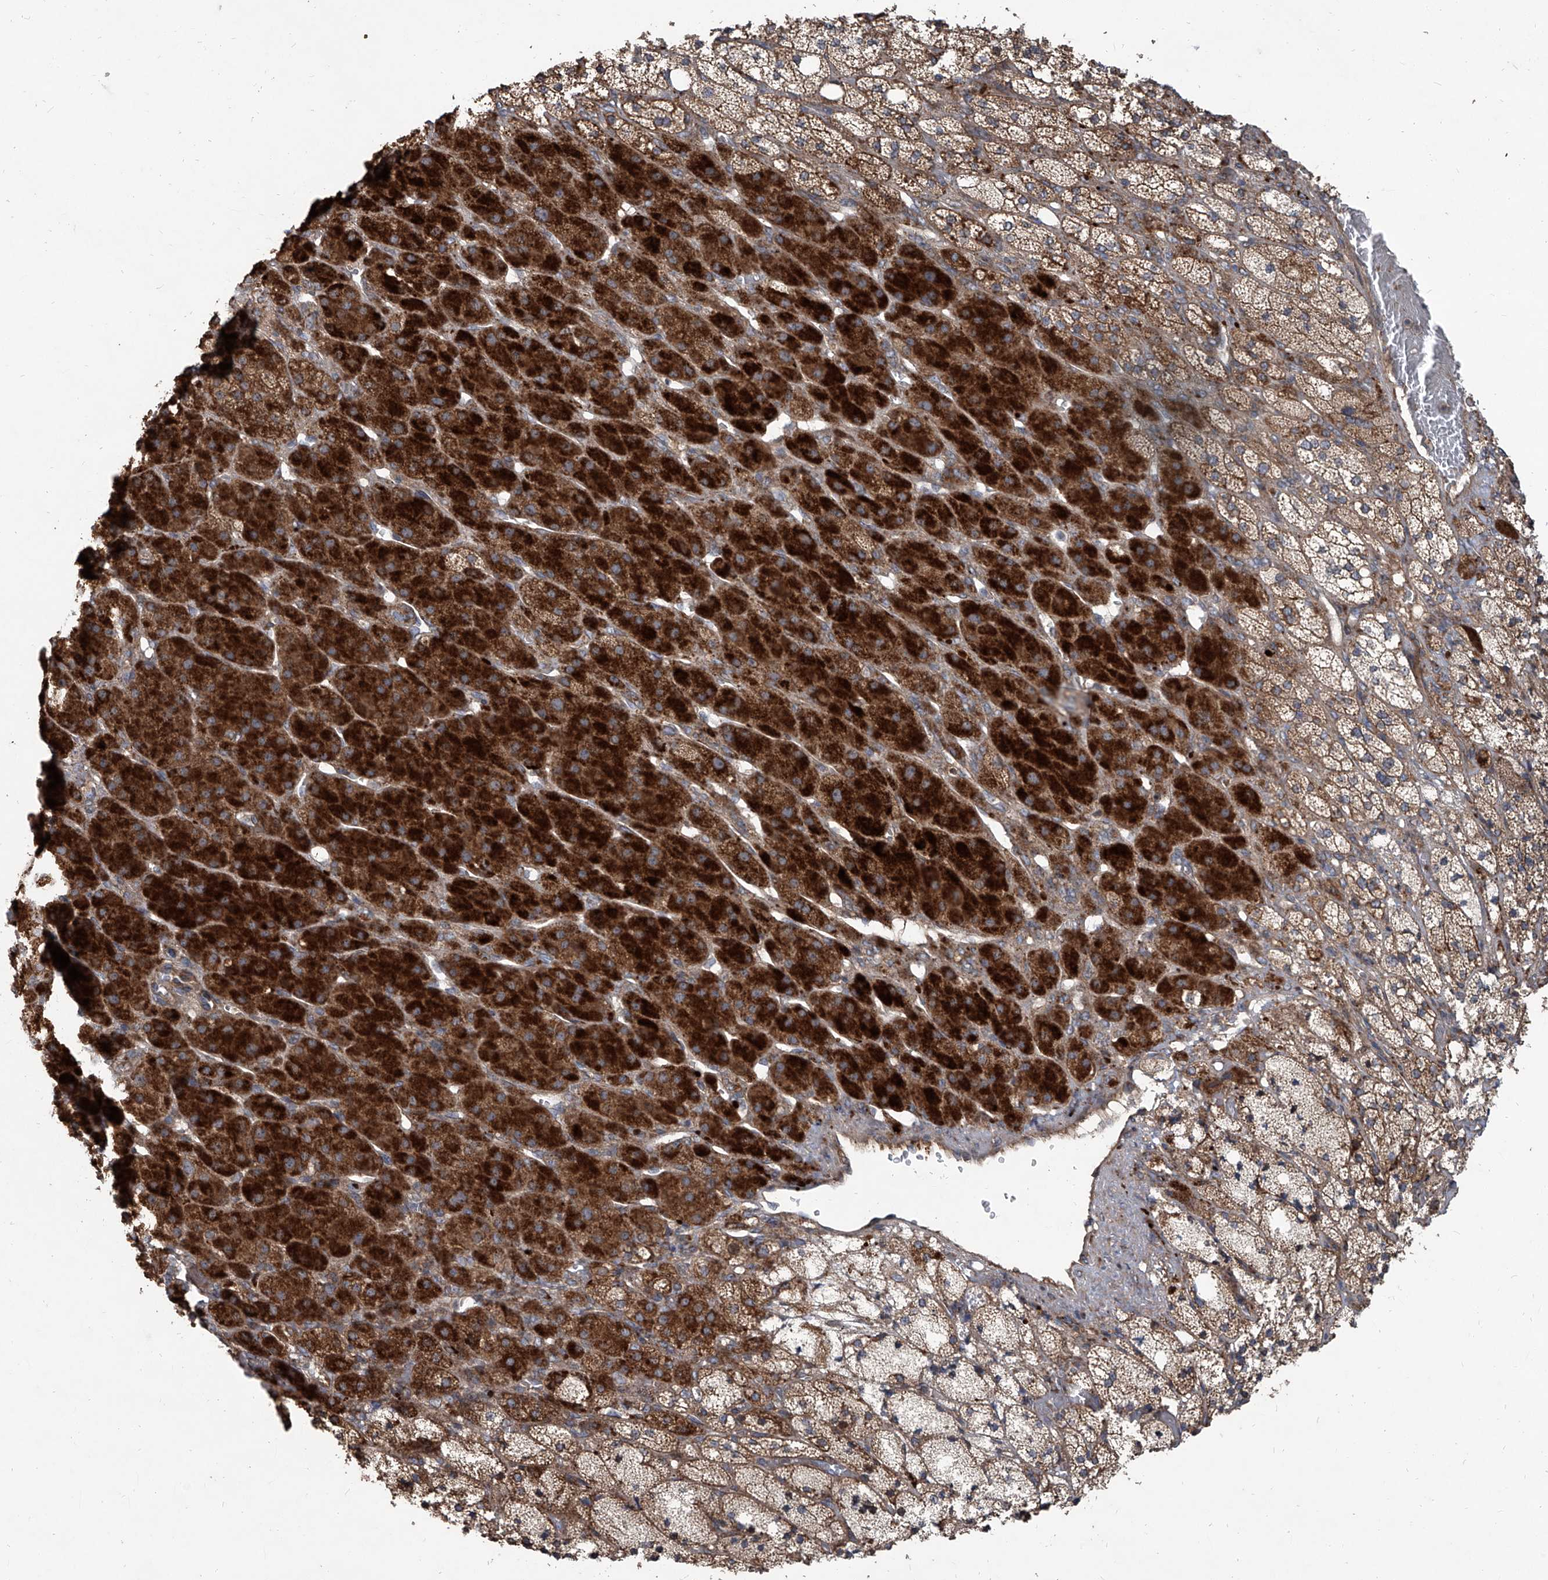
{"staining": {"intensity": "strong", "quantity": "25%-75%", "location": "cytoplasmic/membranous"}, "tissue": "adrenal gland", "cell_type": "Glandular cells", "image_type": "normal", "snomed": [{"axis": "morphology", "description": "Normal tissue, NOS"}, {"axis": "topography", "description": "Adrenal gland"}], "caption": "The image displays staining of benign adrenal gland, revealing strong cytoplasmic/membranous protein positivity (brown color) within glandular cells.", "gene": "EVA1C", "patient": {"sex": "male", "age": 61}}